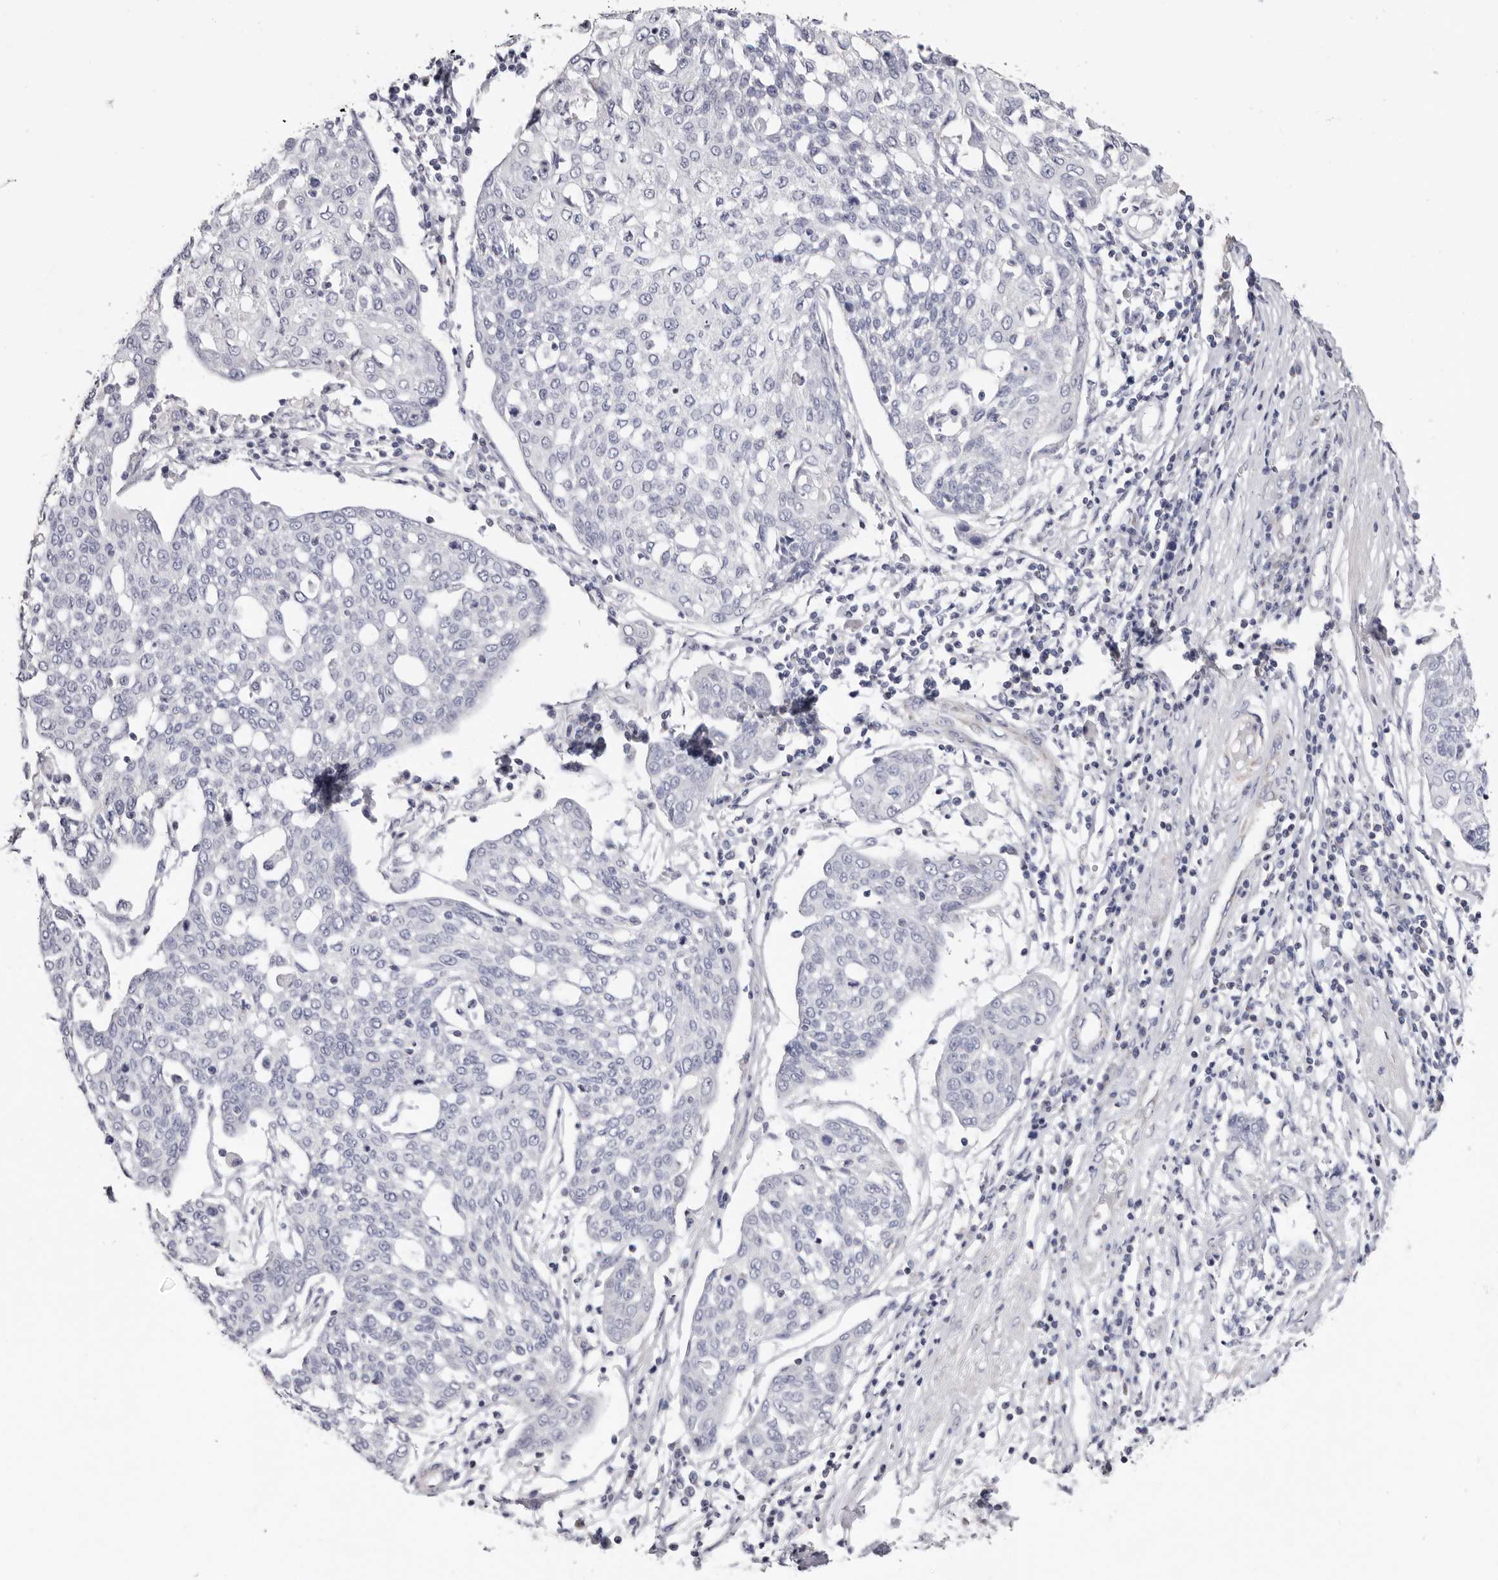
{"staining": {"intensity": "negative", "quantity": "none", "location": "none"}, "tissue": "cervical cancer", "cell_type": "Tumor cells", "image_type": "cancer", "snomed": [{"axis": "morphology", "description": "Squamous cell carcinoma, NOS"}, {"axis": "topography", "description": "Cervix"}], "caption": "Protein analysis of squamous cell carcinoma (cervical) exhibits no significant expression in tumor cells. (Stains: DAB immunohistochemistry (IHC) with hematoxylin counter stain, Microscopy: brightfield microscopy at high magnification).", "gene": "RSPO2", "patient": {"sex": "female", "age": 34}}